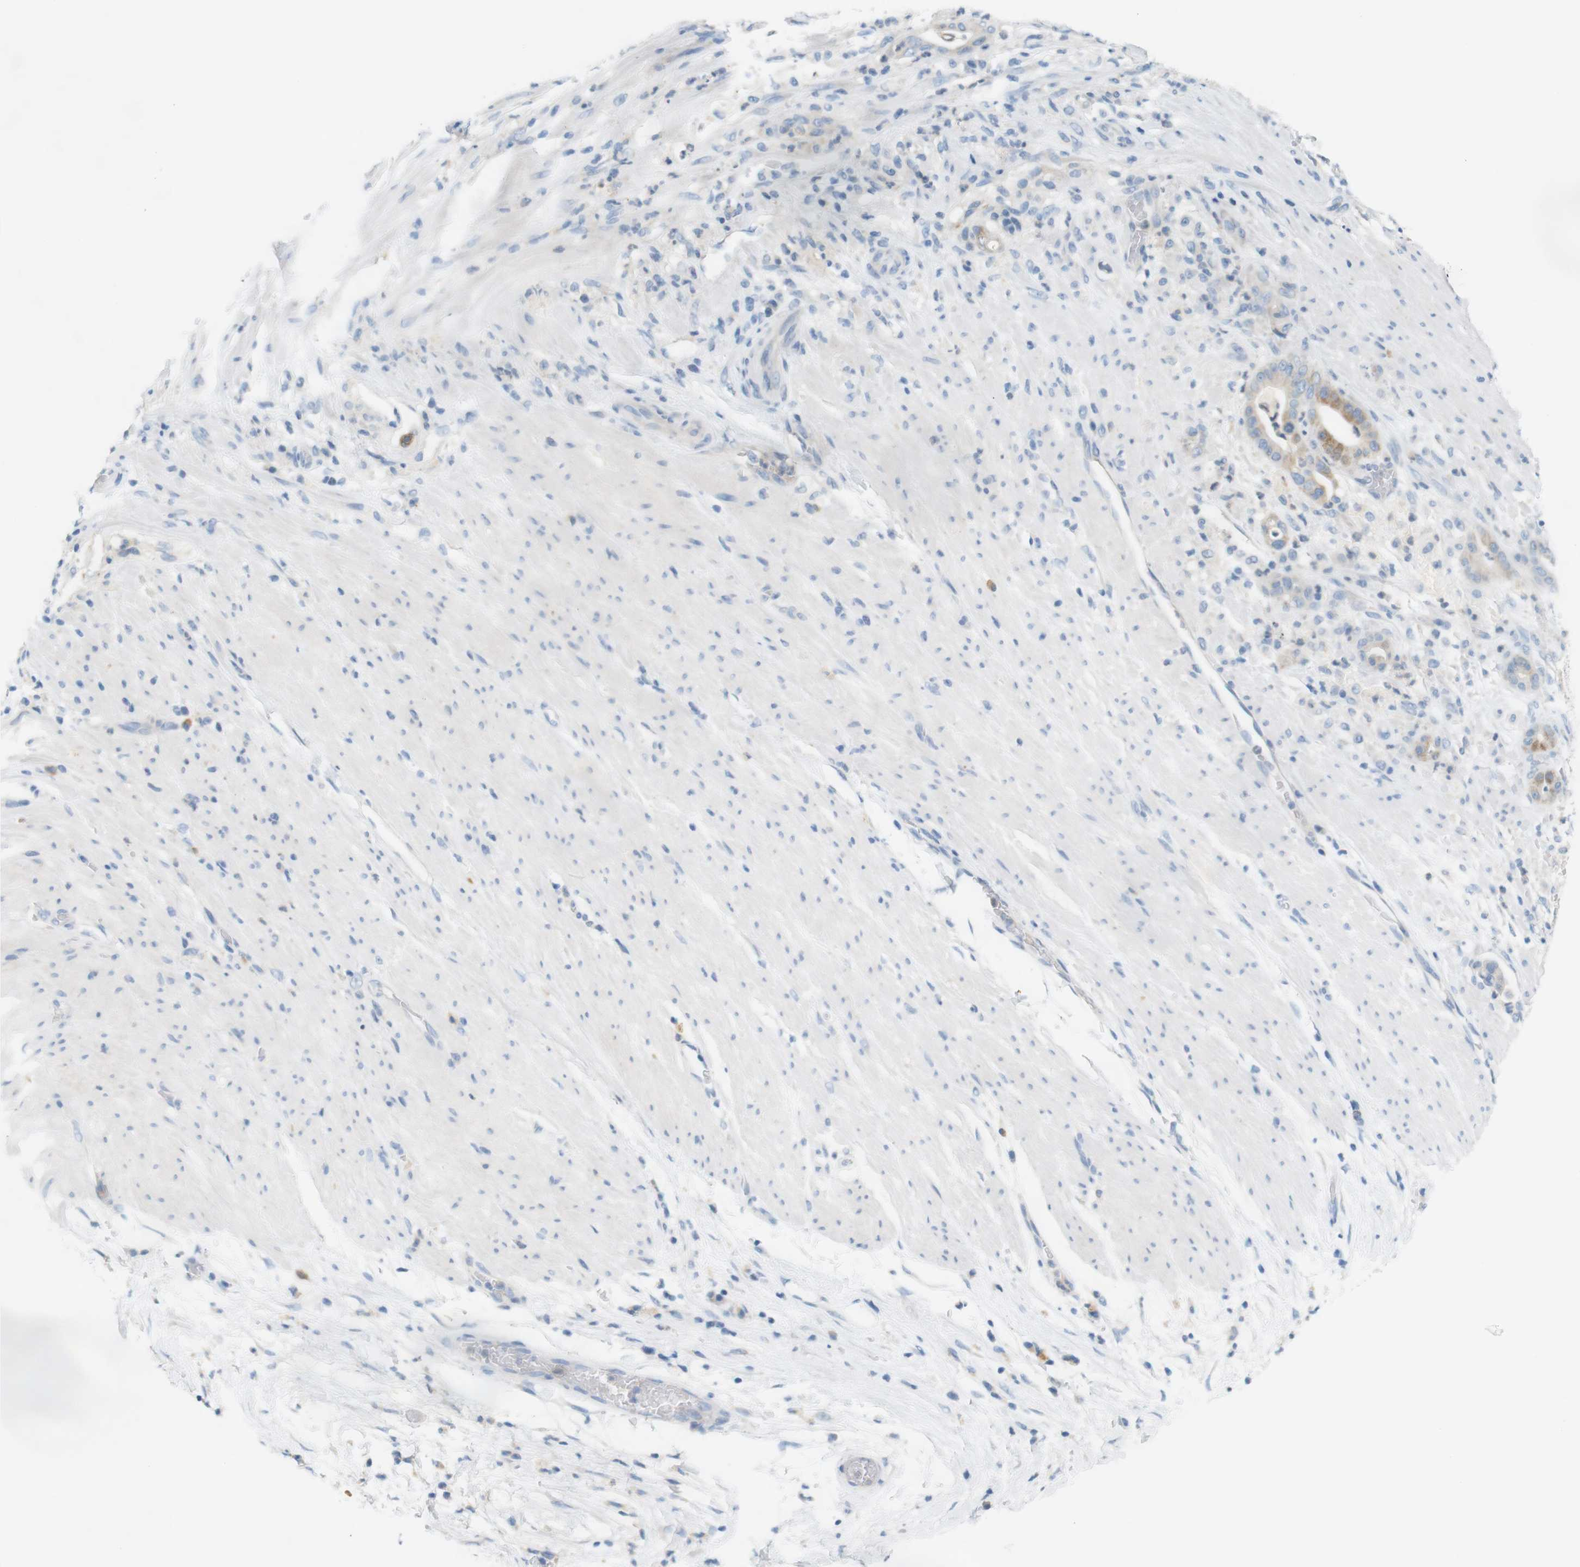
{"staining": {"intensity": "moderate", "quantity": "<25%", "location": "cytoplasmic/membranous"}, "tissue": "pancreatic cancer", "cell_type": "Tumor cells", "image_type": "cancer", "snomed": [{"axis": "morphology", "description": "Adenocarcinoma, NOS"}, {"axis": "topography", "description": "Pancreas"}], "caption": "Immunohistochemical staining of pancreatic adenocarcinoma shows low levels of moderate cytoplasmic/membranous staining in about <25% of tumor cells.", "gene": "LRRK2", "patient": {"sex": "male", "age": 63}}